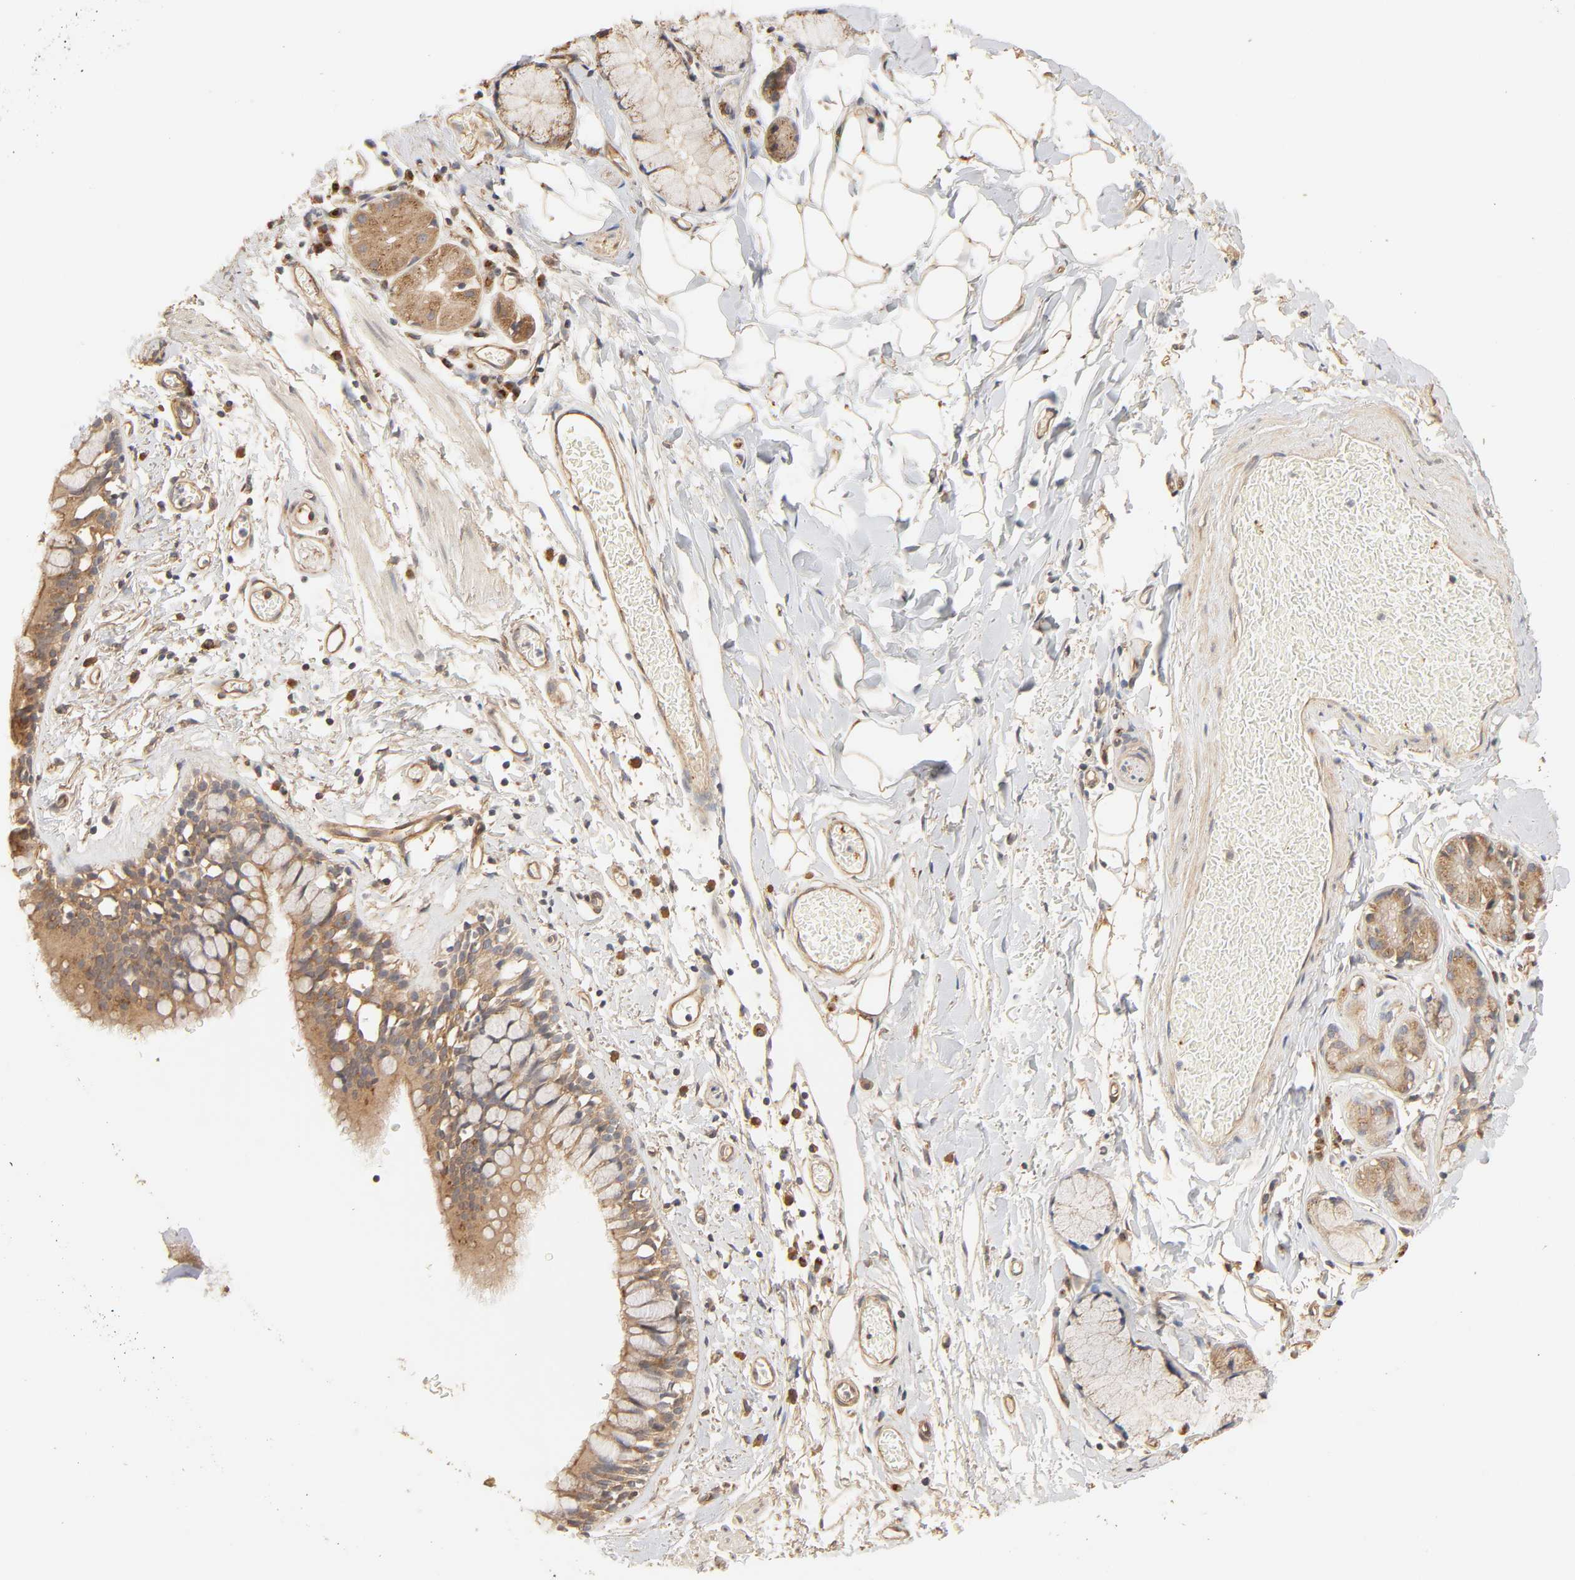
{"staining": {"intensity": "strong", "quantity": ">75%", "location": "cytoplasmic/membranous"}, "tissue": "bronchus", "cell_type": "Respiratory epithelial cells", "image_type": "normal", "snomed": [{"axis": "morphology", "description": "Normal tissue, NOS"}, {"axis": "topography", "description": "Lymph node of abdomen"}, {"axis": "topography", "description": "Lymph node of pelvis"}], "caption": "Immunohistochemistry photomicrograph of normal human bronchus stained for a protein (brown), which exhibits high levels of strong cytoplasmic/membranous positivity in about >75% of respiratory epithelial cells.", "gene": "EPS8", "patient": {"sex": "female", "age": 65}}